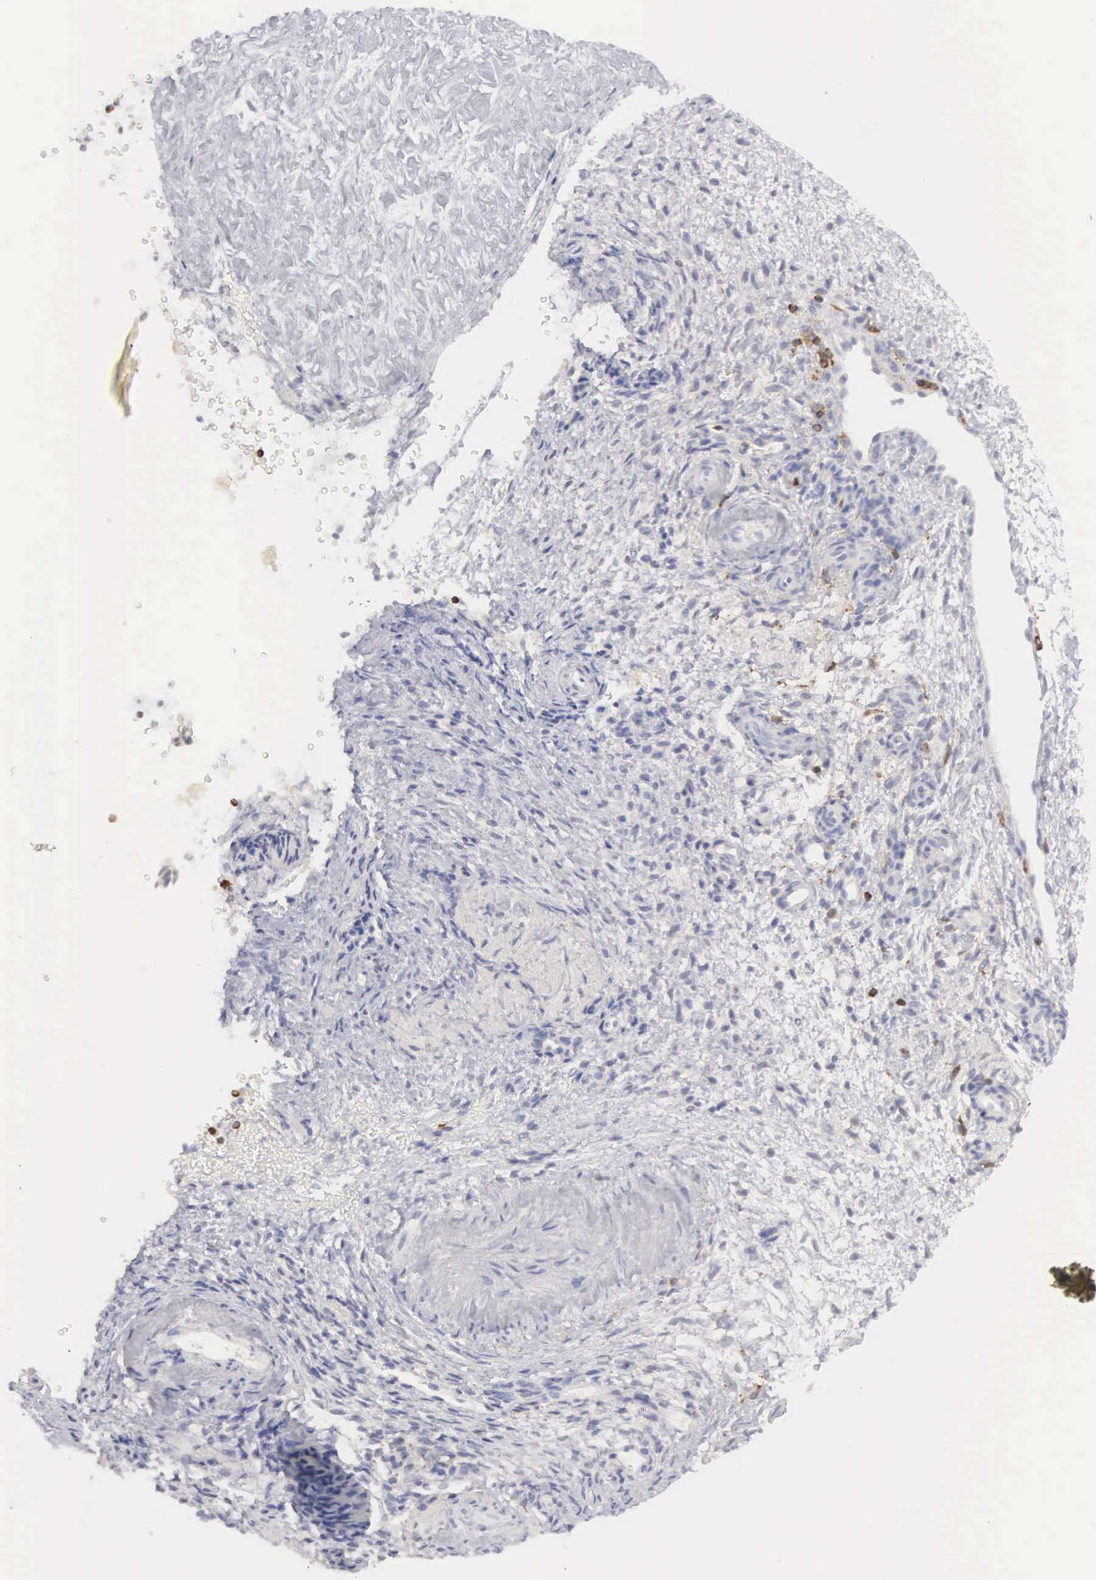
{"staining": {"intensity": "weak", "quantity": "25%-75%", "location": "cytoplasmic/membranous"}, "tissue": "ovarian cancer", "cell_type": "Tumor cells", "image_type": "cancer", "snomed": [{"axis": "morphology", "description": "Carcinoma, endometroid"}, {"axis": "topography", "description": "Ovary"}], "caption": "Immunohistochemistry (DAB (3,3'-diaminobenzidine)) staining of ovarian cancer displays weak cytoplasmic/membranous protein positivity in about 25%-75% of tumor cells. The staining was performed using DAB (3,3'-diaminobenzidine), with brown indicating positive protein expression. Nuclei are stained blue with hematoxylin.", "gene": "SH3BP1", "patient": {"sex": "female", "age": 52}}